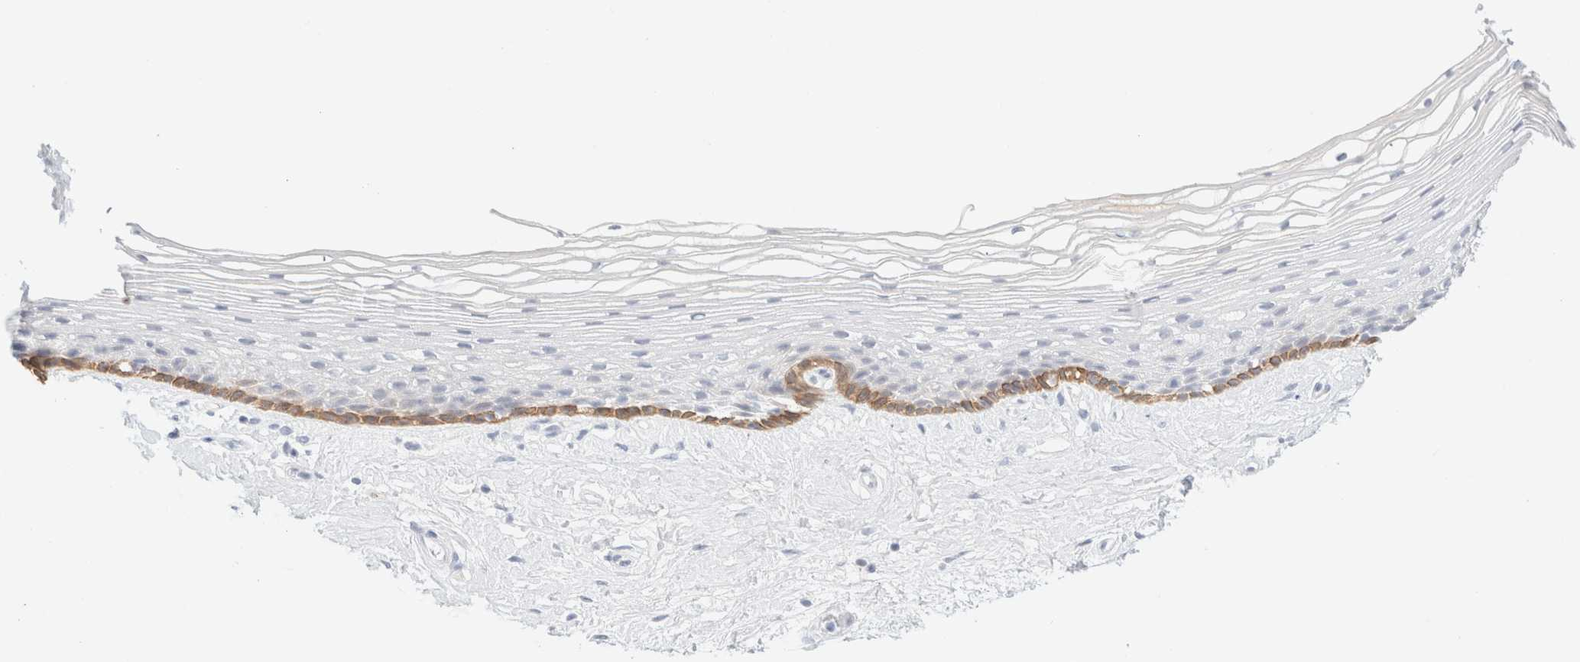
{"staining": {"intensity": "moderate", "quantity": "25%-75%", "location": "cytoplasmic/membranous"}, "tissue": "vagina", "cell_type": "Squamous epithelial cells", "image_type": "normal", "snomed": [{"axis": "morphology", "description": "Normal tissue, NOS"}, {"axis": "topography", "description": "Vagina"}], "caption": "Vagina stained for a protein demonstrates moderate cytoplasmic/membranous positivity in squamous epithelial cells. Ihc stains the protein of interest in brown and the nuclei are stained blue.", "gene": "KRT15", "patient": {"sex": "female", "age": 46}}